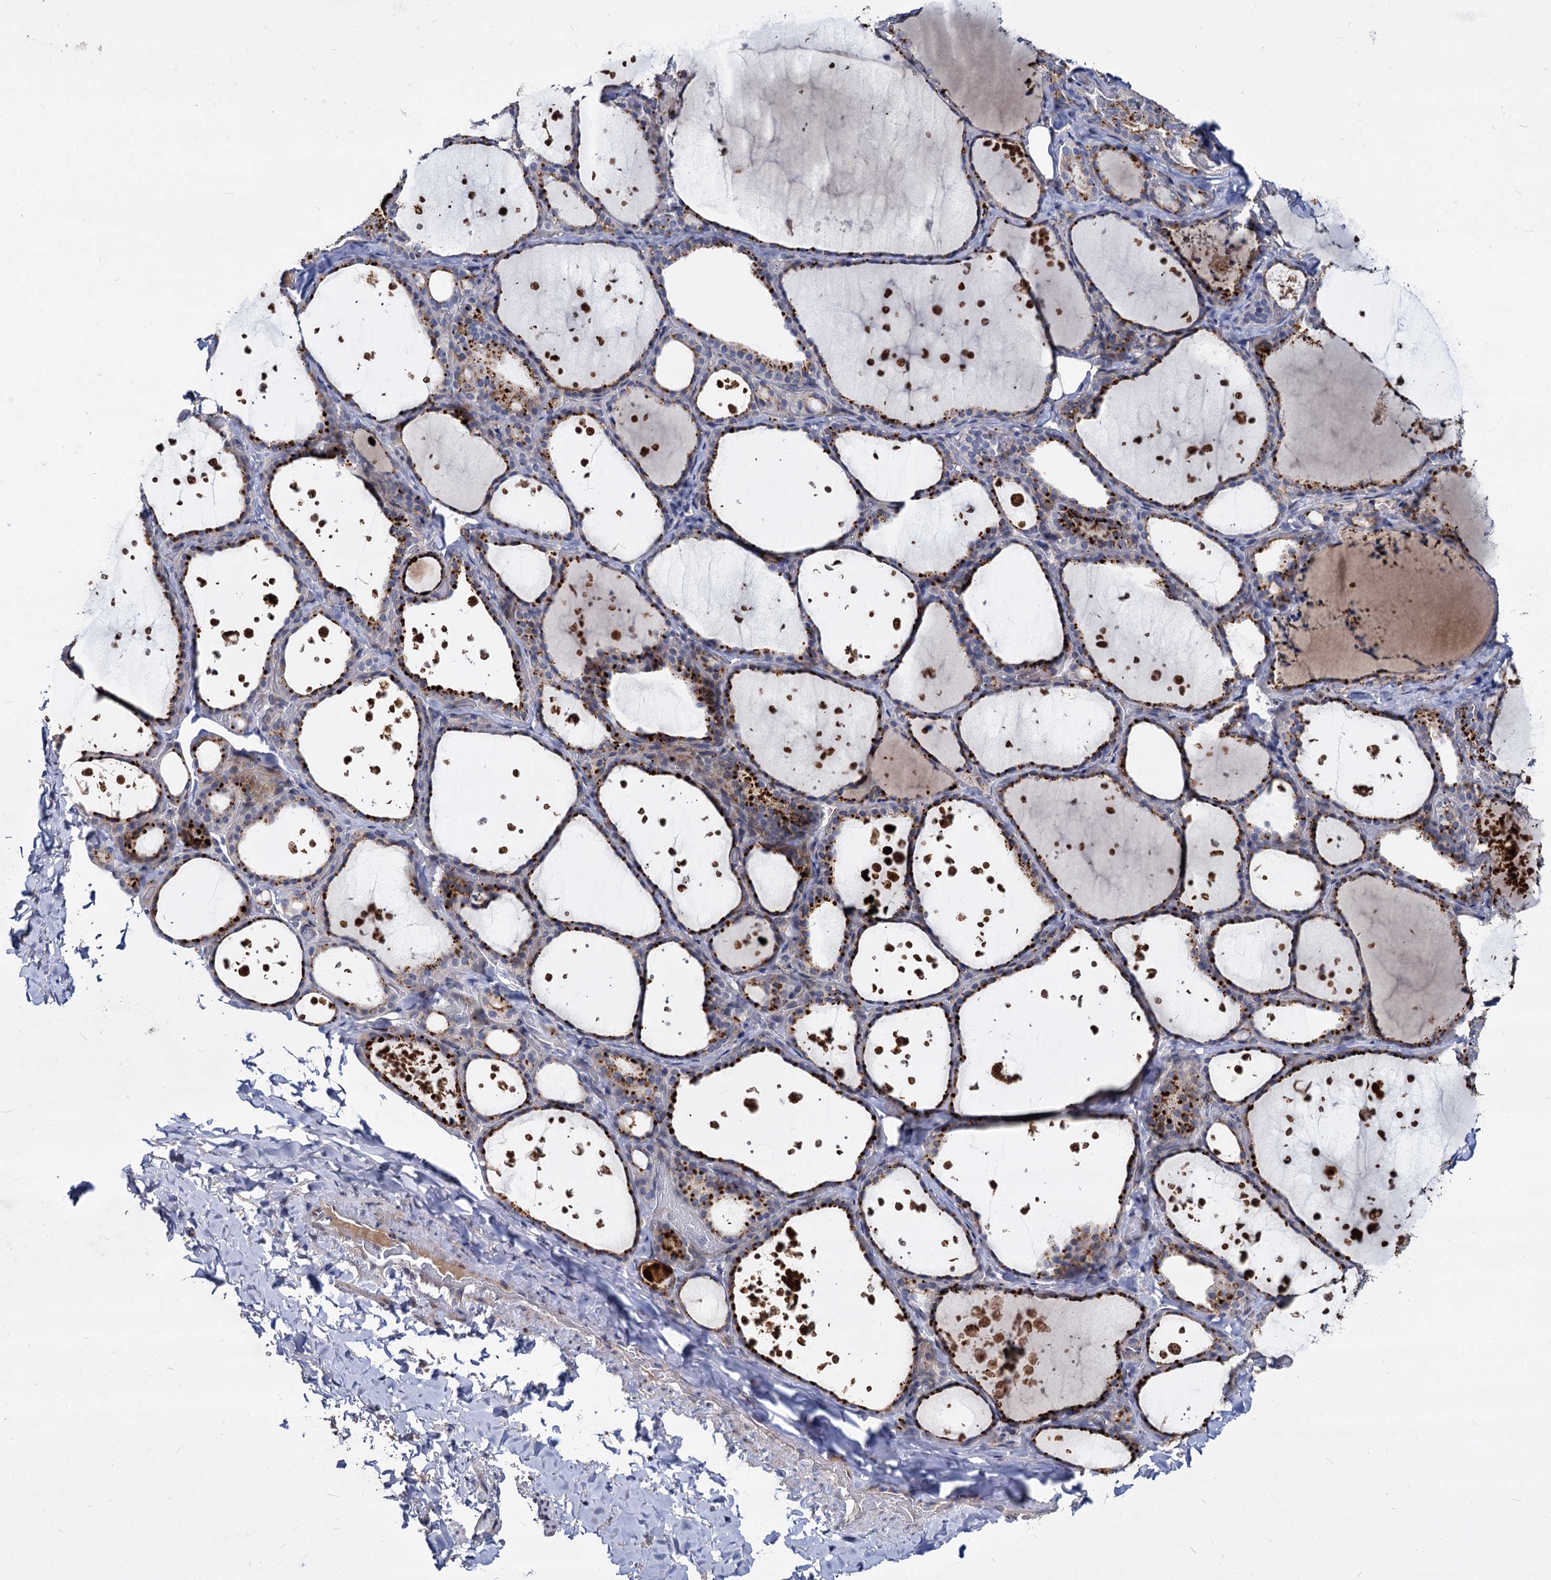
{"staining": {"intensity": "moderate", "quantity": ">75%", "location": "cytoplasmic/membranous"}, "tissue": "thyroid gland", "cell_type": "Glandular cells", "image_type": "normal", "snomed": [{"axis": "morphology", "description": "Normal tissue, NOS"}, {"axis": "topography", "description": "Thyroid gland"}], "caption": "Thyroid gland stained for a protein displays moderate cytoplasmic/membranous positivity in glandular cells. Immunohistochemistry (ihc) stains the protein in brown and the nuclei are stained blue.", "gene": "C11orf86", "patient": {"sex": "female", "age": 44}}